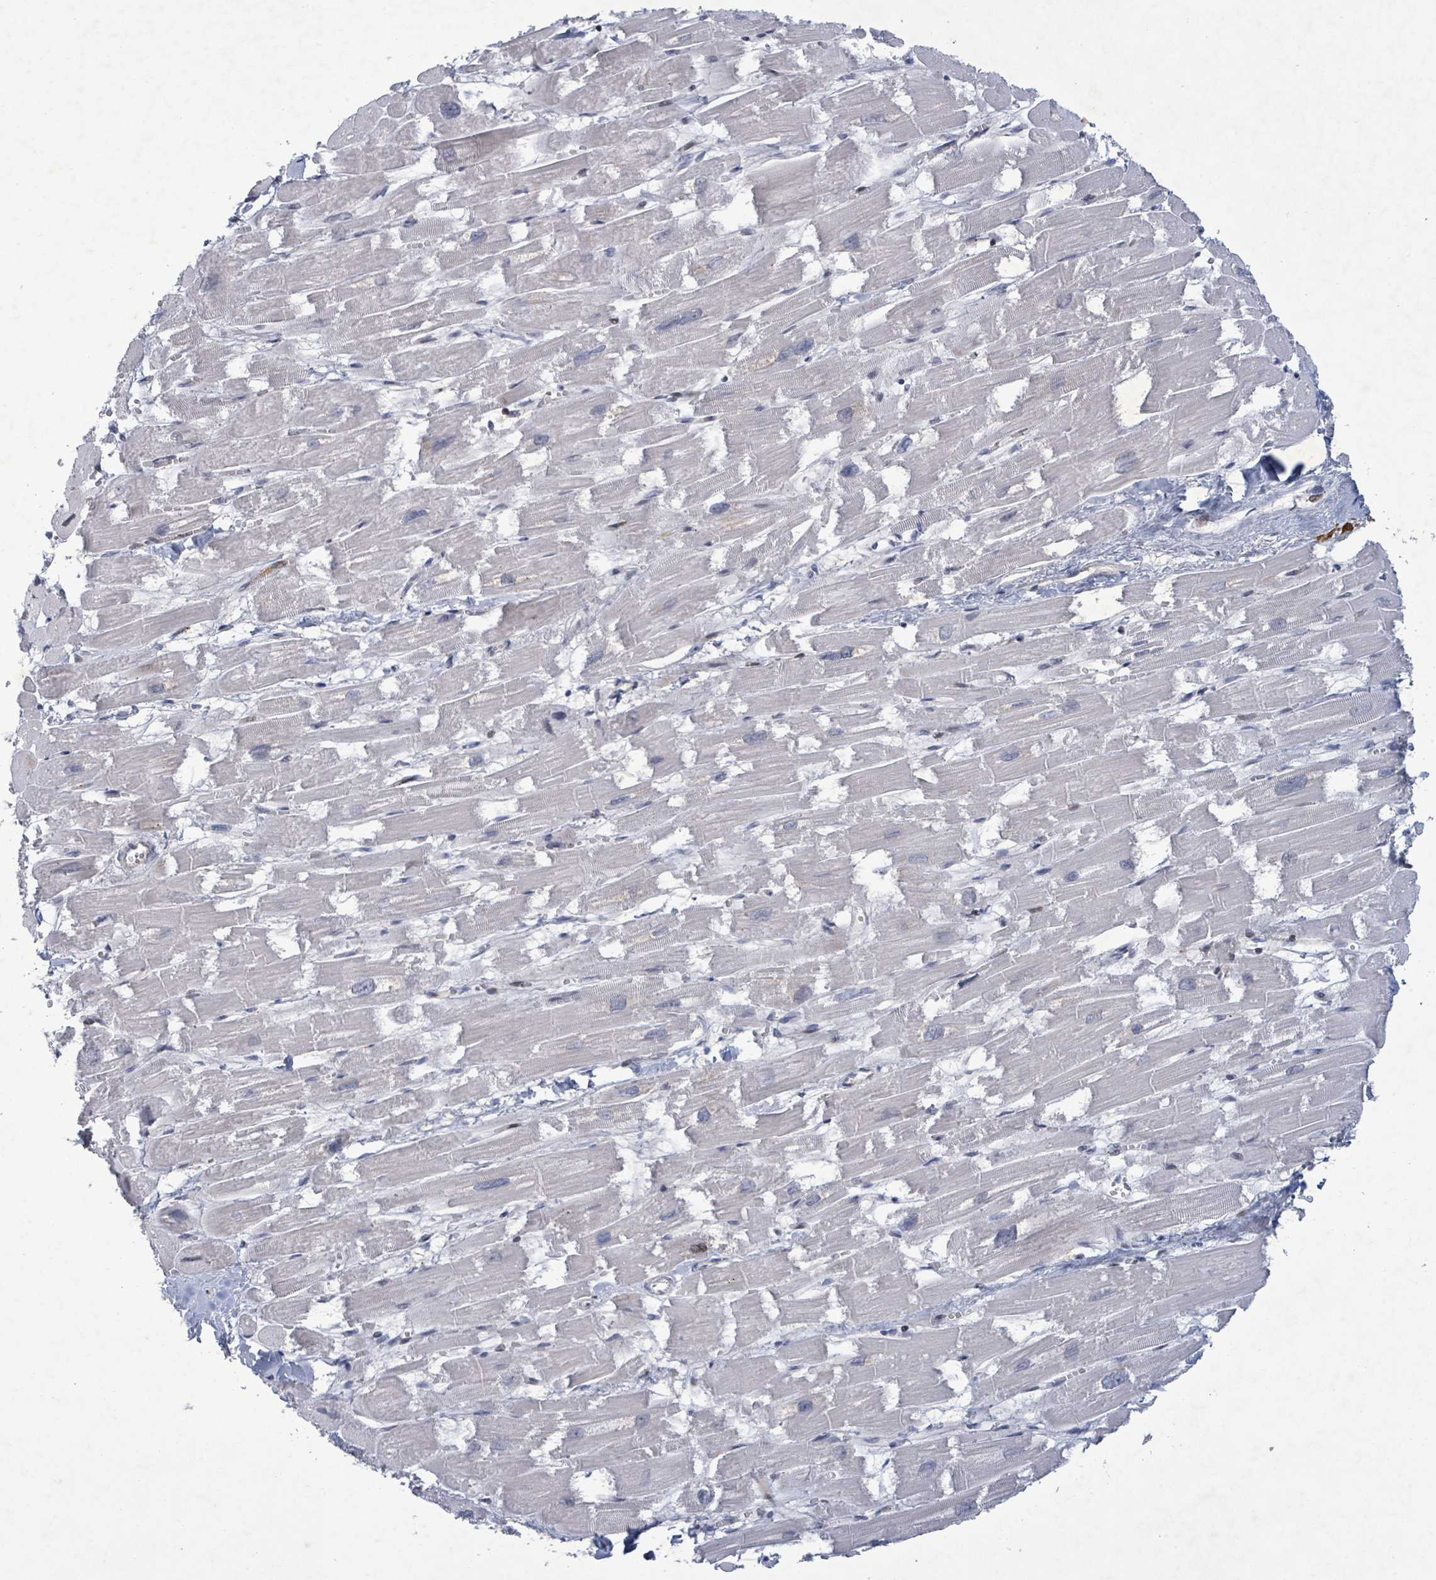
{"staining": {"intensity": "weak", "quantity": "25%-75%", "location": "cytoplasmic/membranous"}, "tissue": "heart muscle", "cell_type": "Cardiomyocytes", "image_type": "normal", "snomed": [{"axis": "morphology", "description": "Normal tissue, NOS"}, {"axis": "topography", "description": "Heart"}], "caption": "The histopathology image reveals staining of benign heart muscle, revealing weak cytoplasmic/membranous protein expression (brown color) within cardiomyocytes. (Stains: DAB in brown, nuclei in blue, Microscopy: brightfield microscopy at high magnification).", "gene": "TUSC1", "patient": {"sex": "male", "age": 54}}